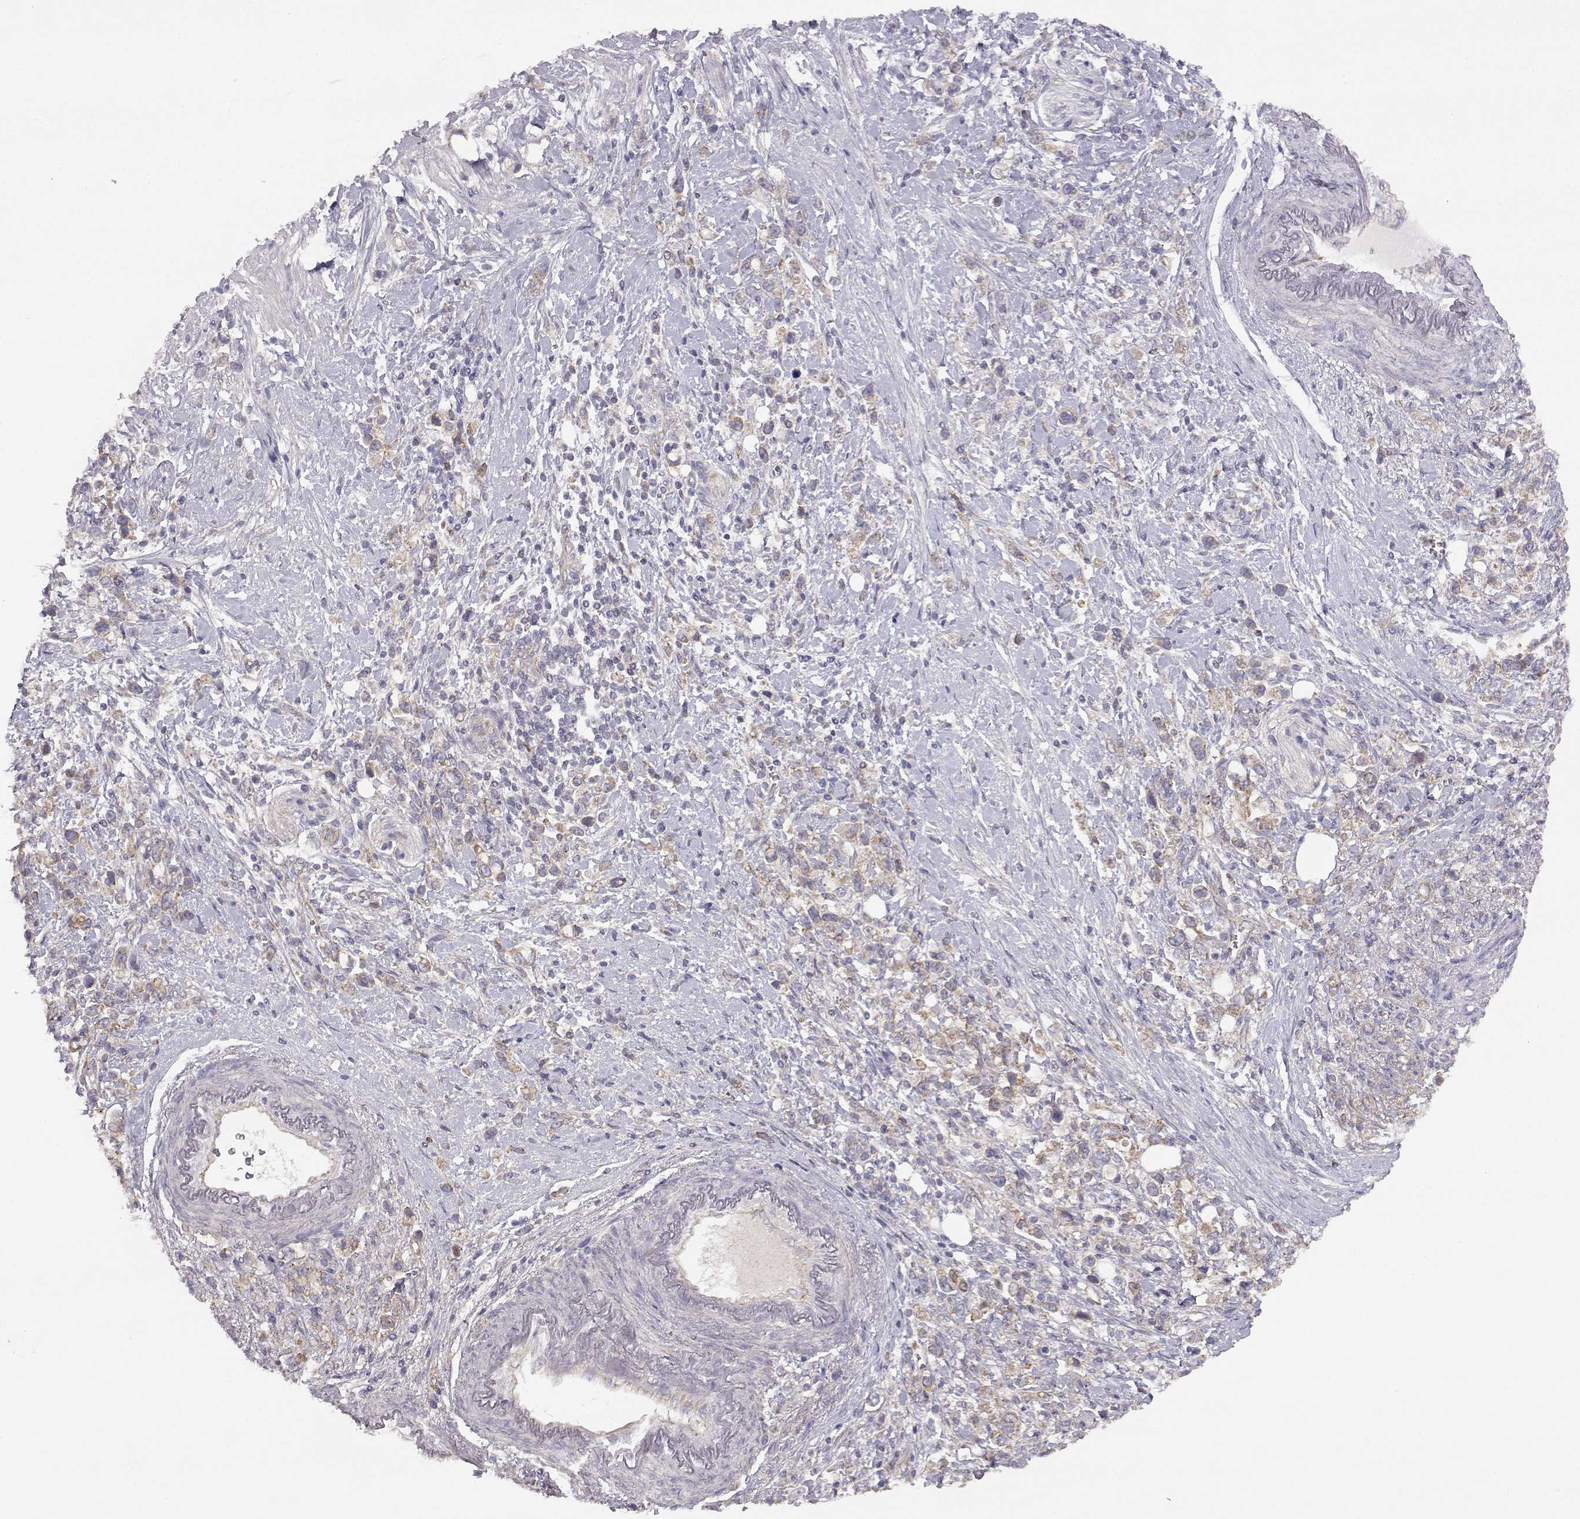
{"staining": {"intensity": "weak", "quantity": "<25%", "location": "cytoplasmic/membranous"}, "tissue": "stomach cancer", "cell_type": "Tumor cells", "image_type": "cancer", "snomed": [{"axis": "morphology", "description": "Adenocarcinoma, NOS"}, {"axis": "topography", "description": "Stomach"}], "caption": "High power microscopy histopathology image of an immunohistochemistry (IHC) photomicrograph of stomach adenocarcinoma, revealing no significant expression in tumor cells. (DAB immunohistochemistry with hematoxylin counter stain).", "gene": "DDC", "patient": {"sex": "male", "age": 63}}